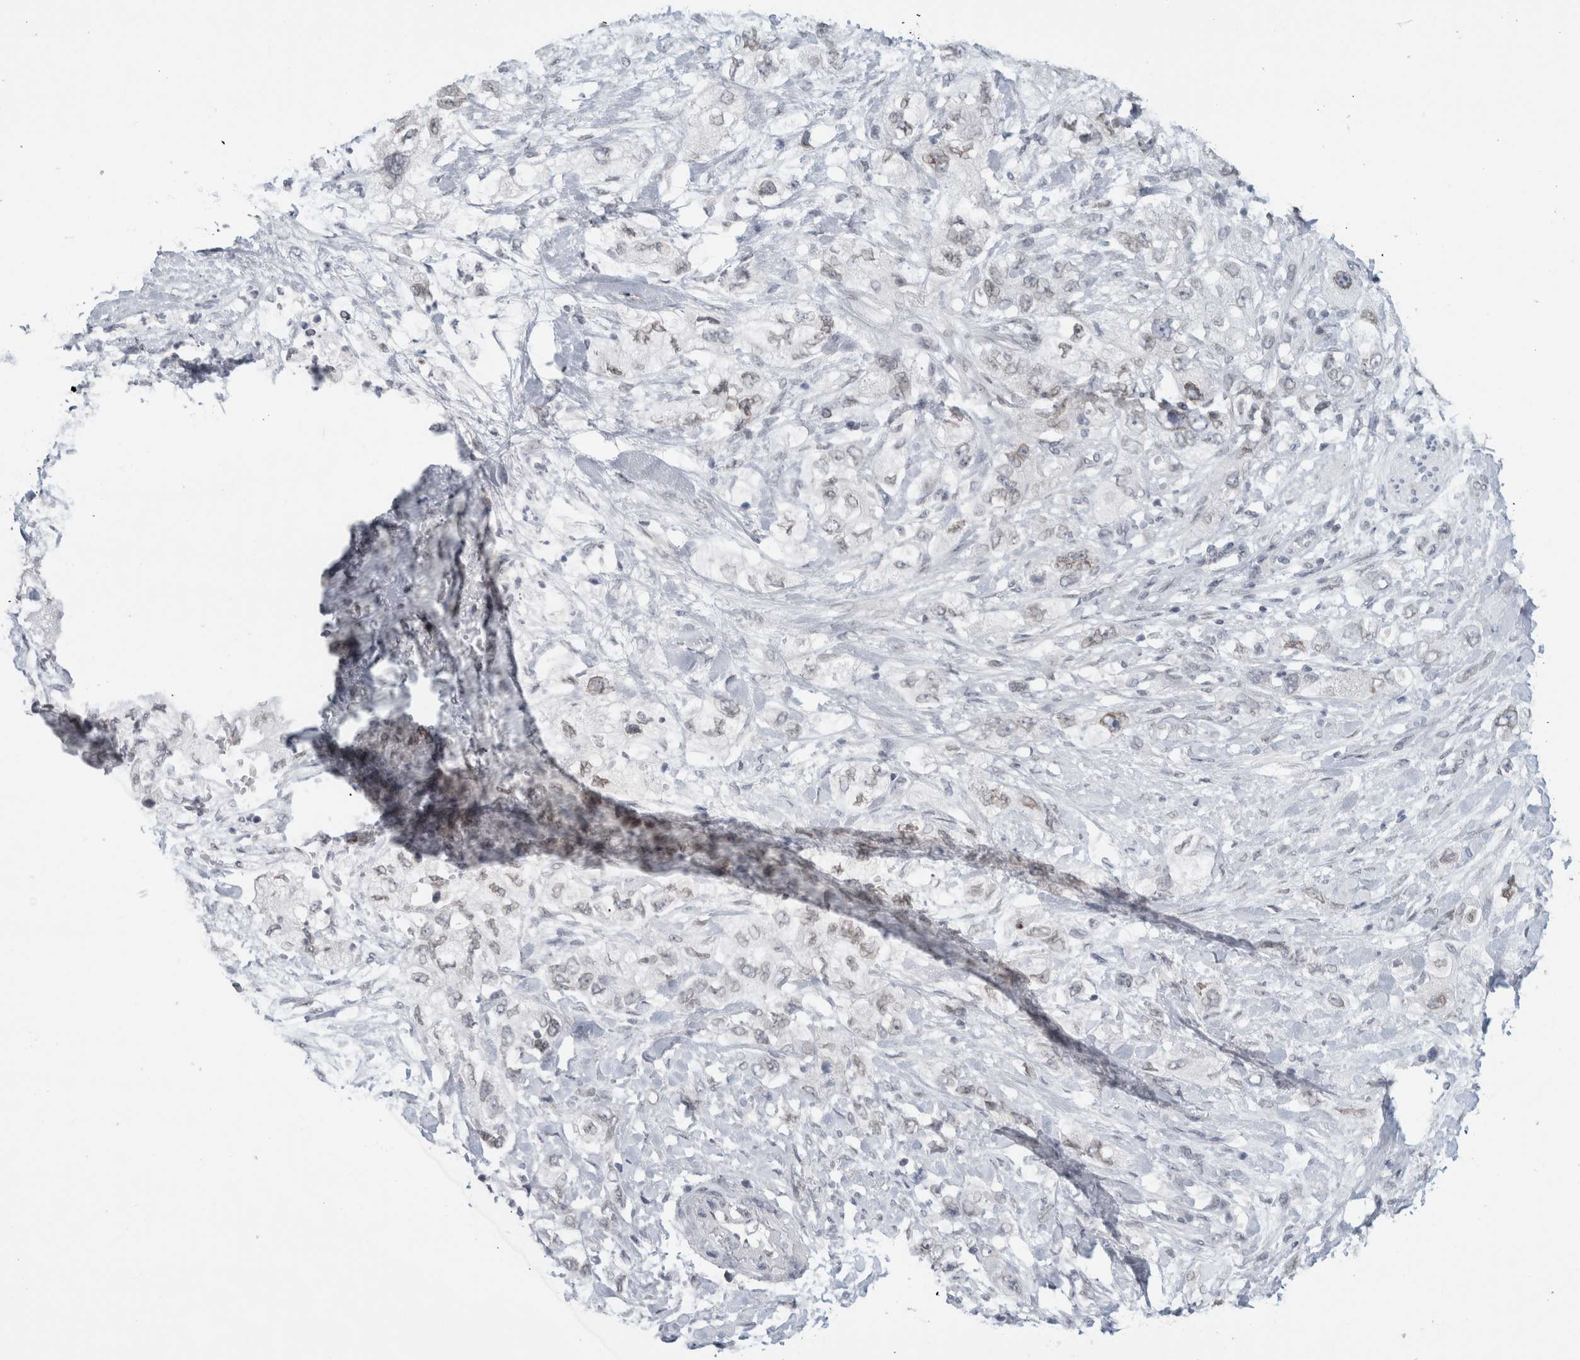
{"staining": {"intensity": "weak", "quantity": "25%-75%", "location": "cytoplasmic/membranous,nuclear"}, "tissue": "pancreatic cancer", "cell_type": "Tumor cells", "image_type": "cancer", "snomed": [{"axis": "morphology", "description": "Adenocarcinoma, NOS"}, {"axis": "topography", "description": "Pancreas"}], "caption": "Pancreatic cancer stained for a protein shows weak cytoplasmic/membranous and nuclear positivity in tumor cells.", "gene": "ZNF770", "patient": {"sex": "female", "age": 73}}